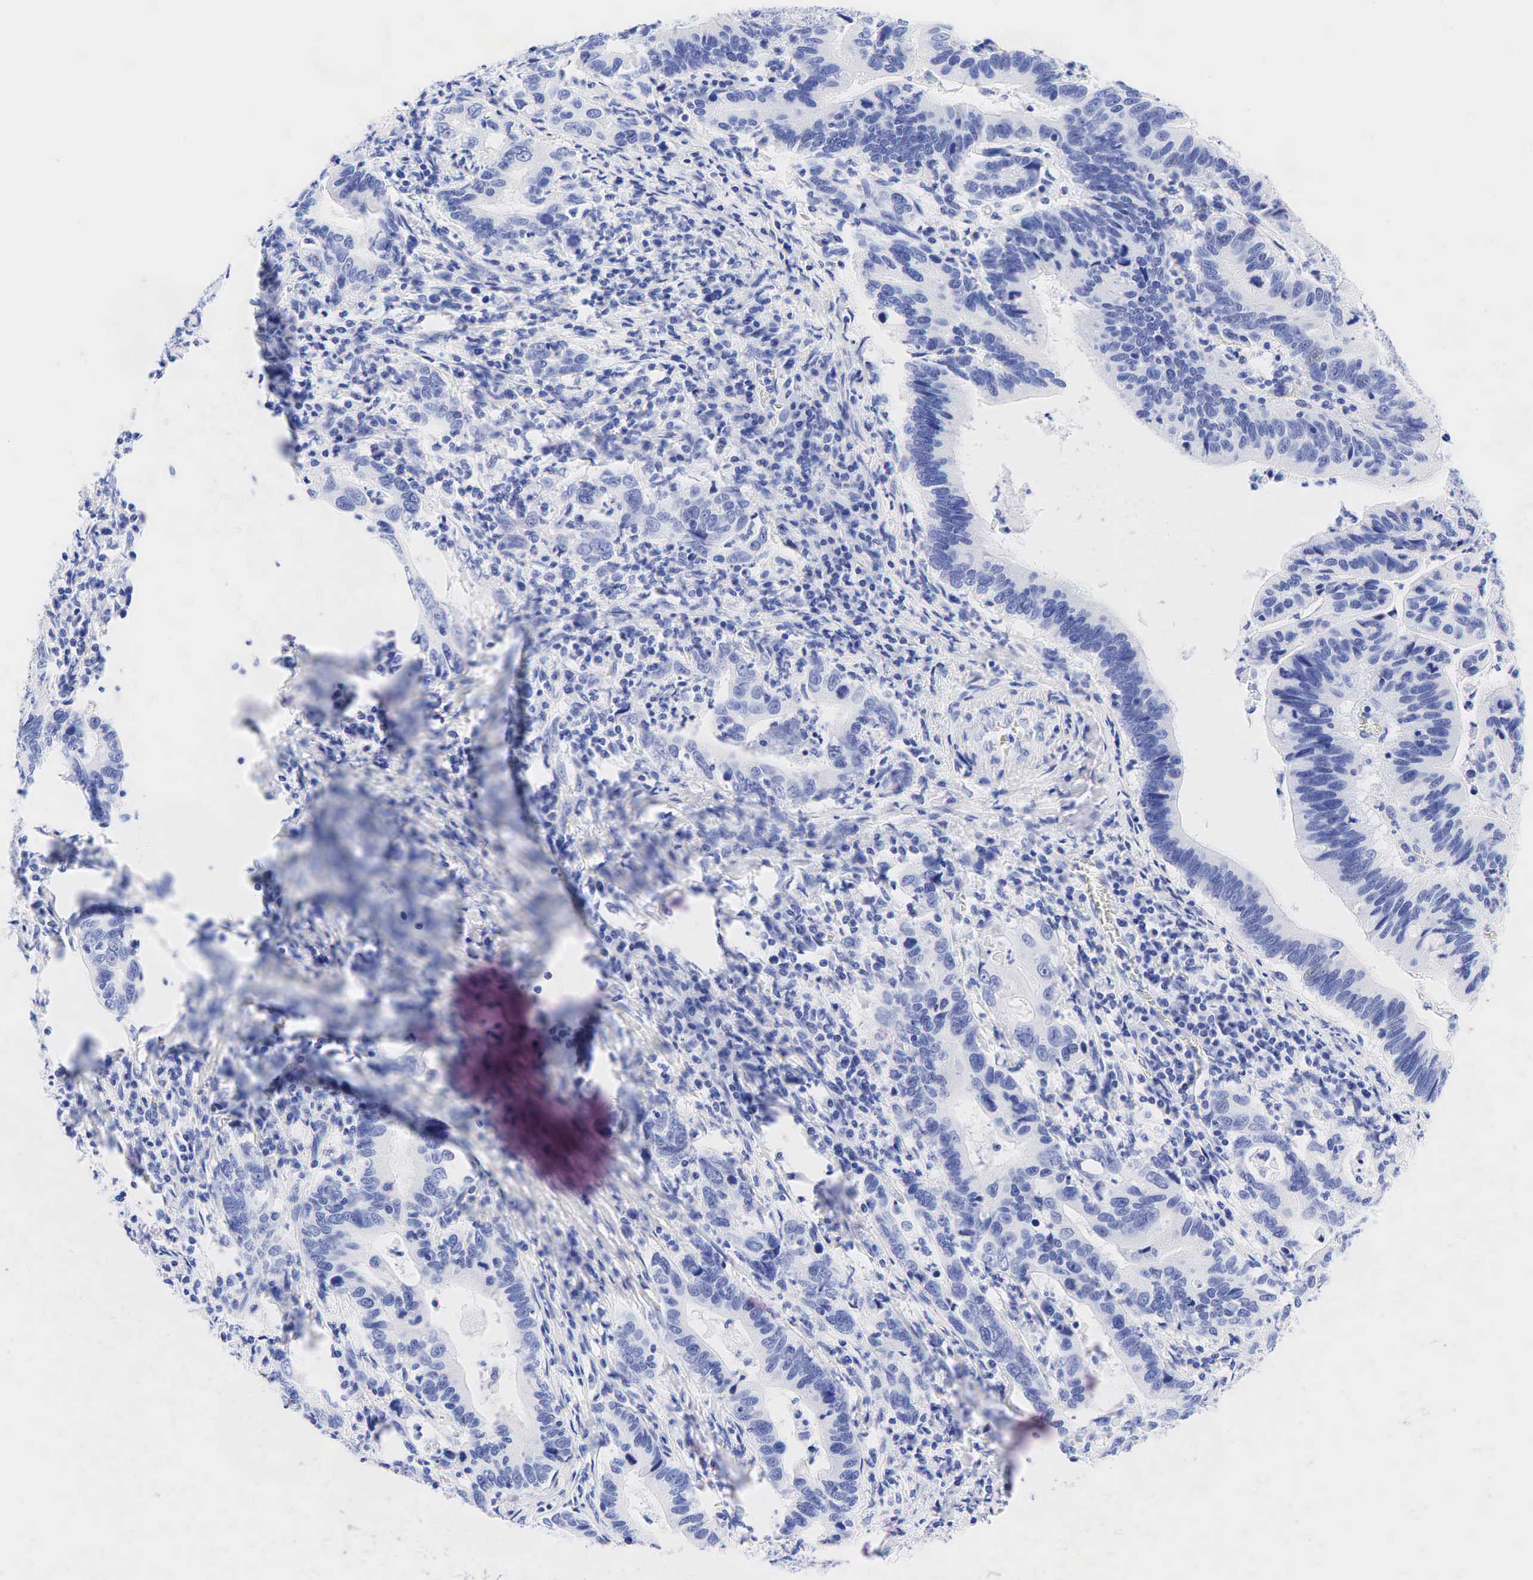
{"staining": {"intensity": "negative", "quantity": "none", "location": "none"}, "tissue": "stomach cancer", "cell_type": "Tumor cells", "image_type": "cancer", "snomed": [{"axis": "morphology", "description": "Adenocarcinoma, NOS"}, {"axis": "topography", "description": "Stomach, upper"}], "caption": "Stomach adenocarcinoma was stained to show a protein in brown. There is no significant expression in tumor cells.", "gene": "ESR1", "patient": {"sex": "male", "age": 63}}